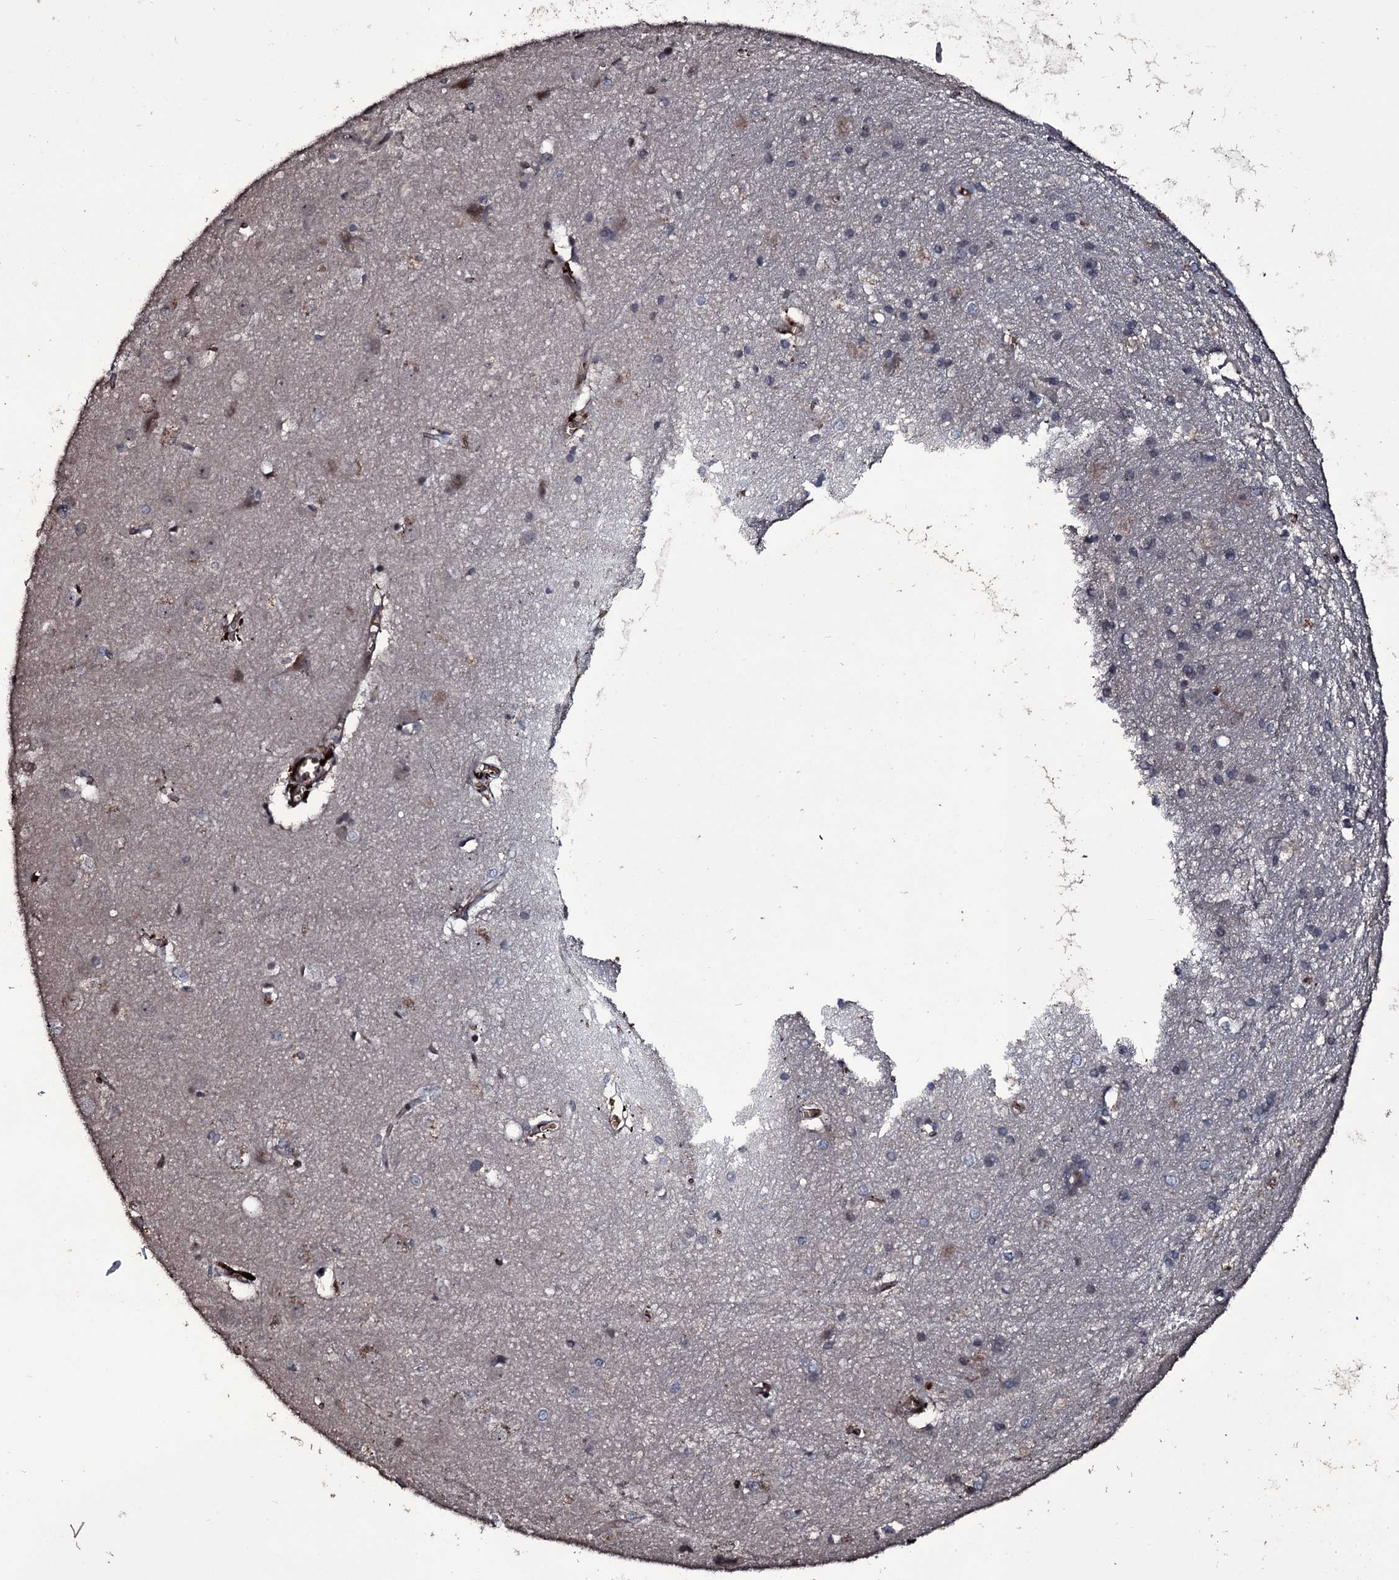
{"staining": {"intensity": "moderate", "quantity": ">75%", "location": "cytoplasmic/membranous"}, "tissue": "cerebral cortex", "cell_type": "Endothelial cells", "image_type": "normal", "snomed": [{"axis": "morphology", "description": "Normal tissue, NOS"}, {"axis": "topography", "description": "Cerebral cortex"}], "caption": "The immunohistochemical stain highlights moderate cytoplasmic/membranous positivity in endothelial cells of normal cerebral cortex. (Brightfield microscopy of DAB IHC at high magnification).", "gene": "ZSWIM8", "patient": {"sex": "male", "age": 54}}